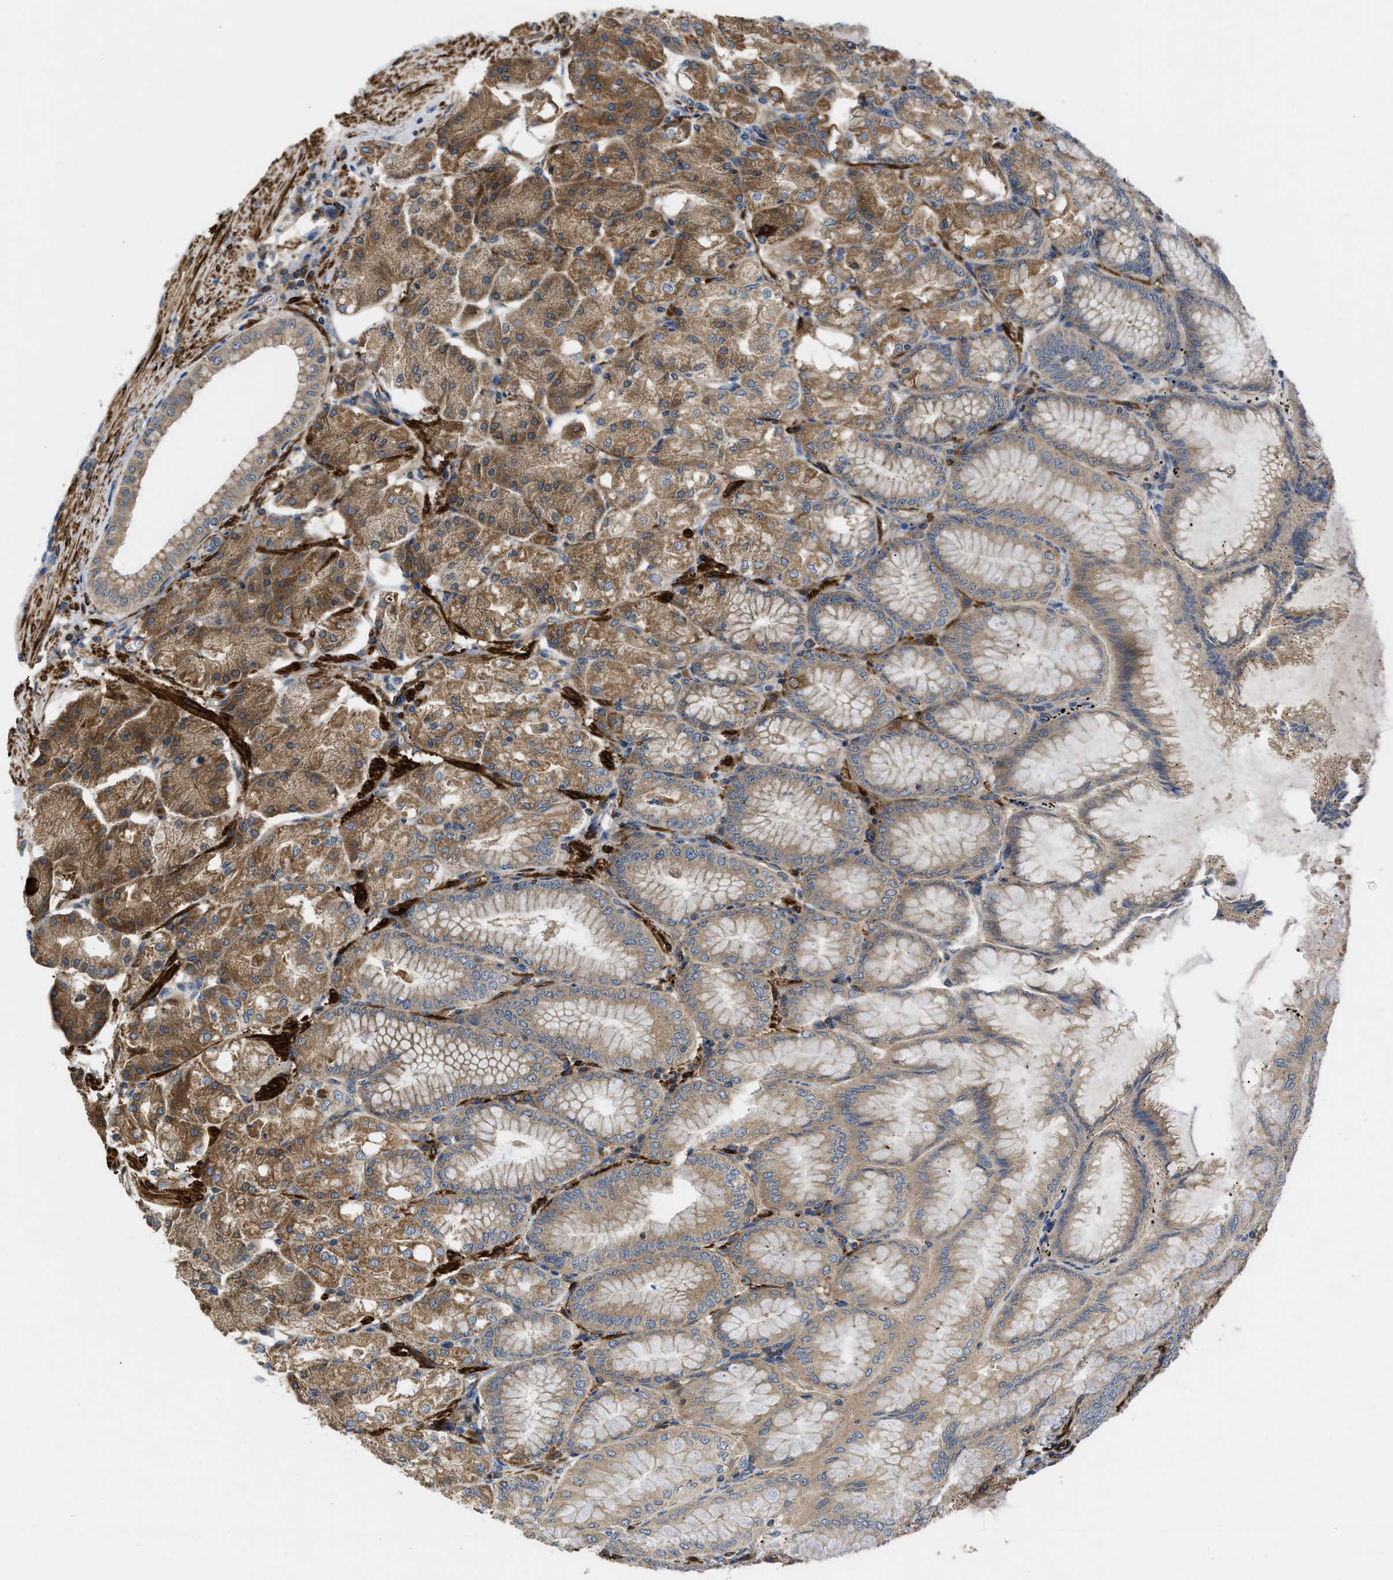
{"staining": {"intensity": "moderate", "quantity": ">75%", "location": "cytoplasmic/membranous"}, "tissue": "stomach", "cell_type": "Glandular cells", "image_type": "normal", "snomed": [{"axis": "morphology", "description": "Normal tissue, NOS"}, {"axis": "topography", "description": "Stomach, lower"}], "caption": "Immunohistochemical staining of normal human stomach exhibits >75% levels of moderate cytoplasmic/membranous protein staining in about >75% of glandular cells.", "gene": "CHKB", "patient": {"sex": "male", "age": 71}}